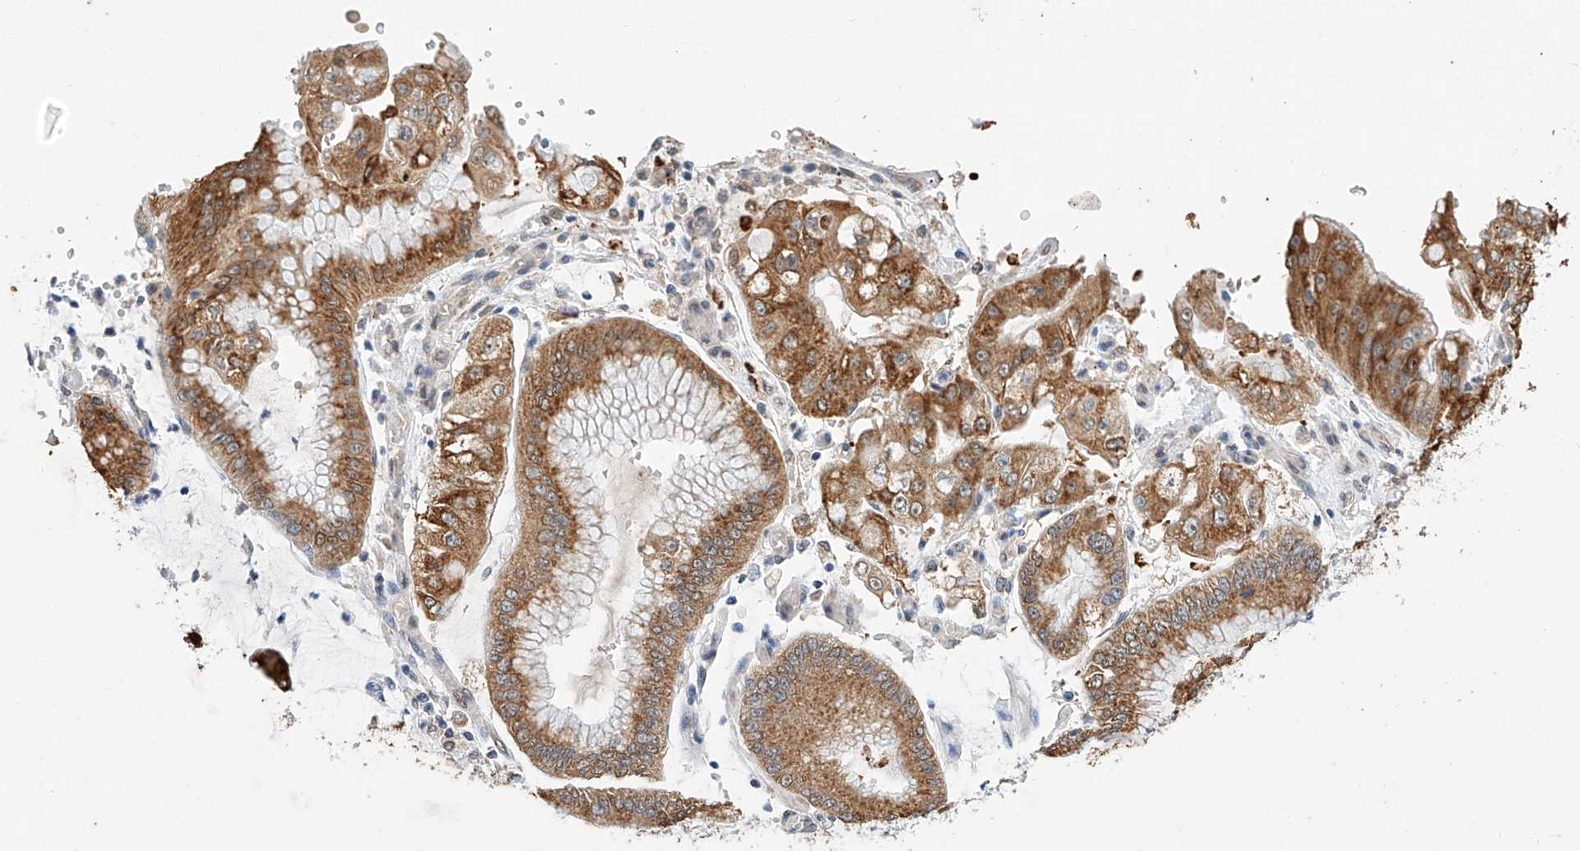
{"staining": {"intensity": "moderate", "quantity": ">75%", "location": "cytoplasmic/membranous"}, "tissue": "stomach cancer", "cell_type": "Tumor cells", "image_type": "cancer", "snomed": [{"axis": "morphology", "description": "Adenocarcinoma, NOS"}, {"axis": "topography", "description": "Stomach"}], "caption": "Moderate cytoplasmic/membranous positivity is appreciated in approximately >75% of tumor cells in stomach cancer.", "gene": "CERS4", "patient": {"sex": "male", "age": 76}}